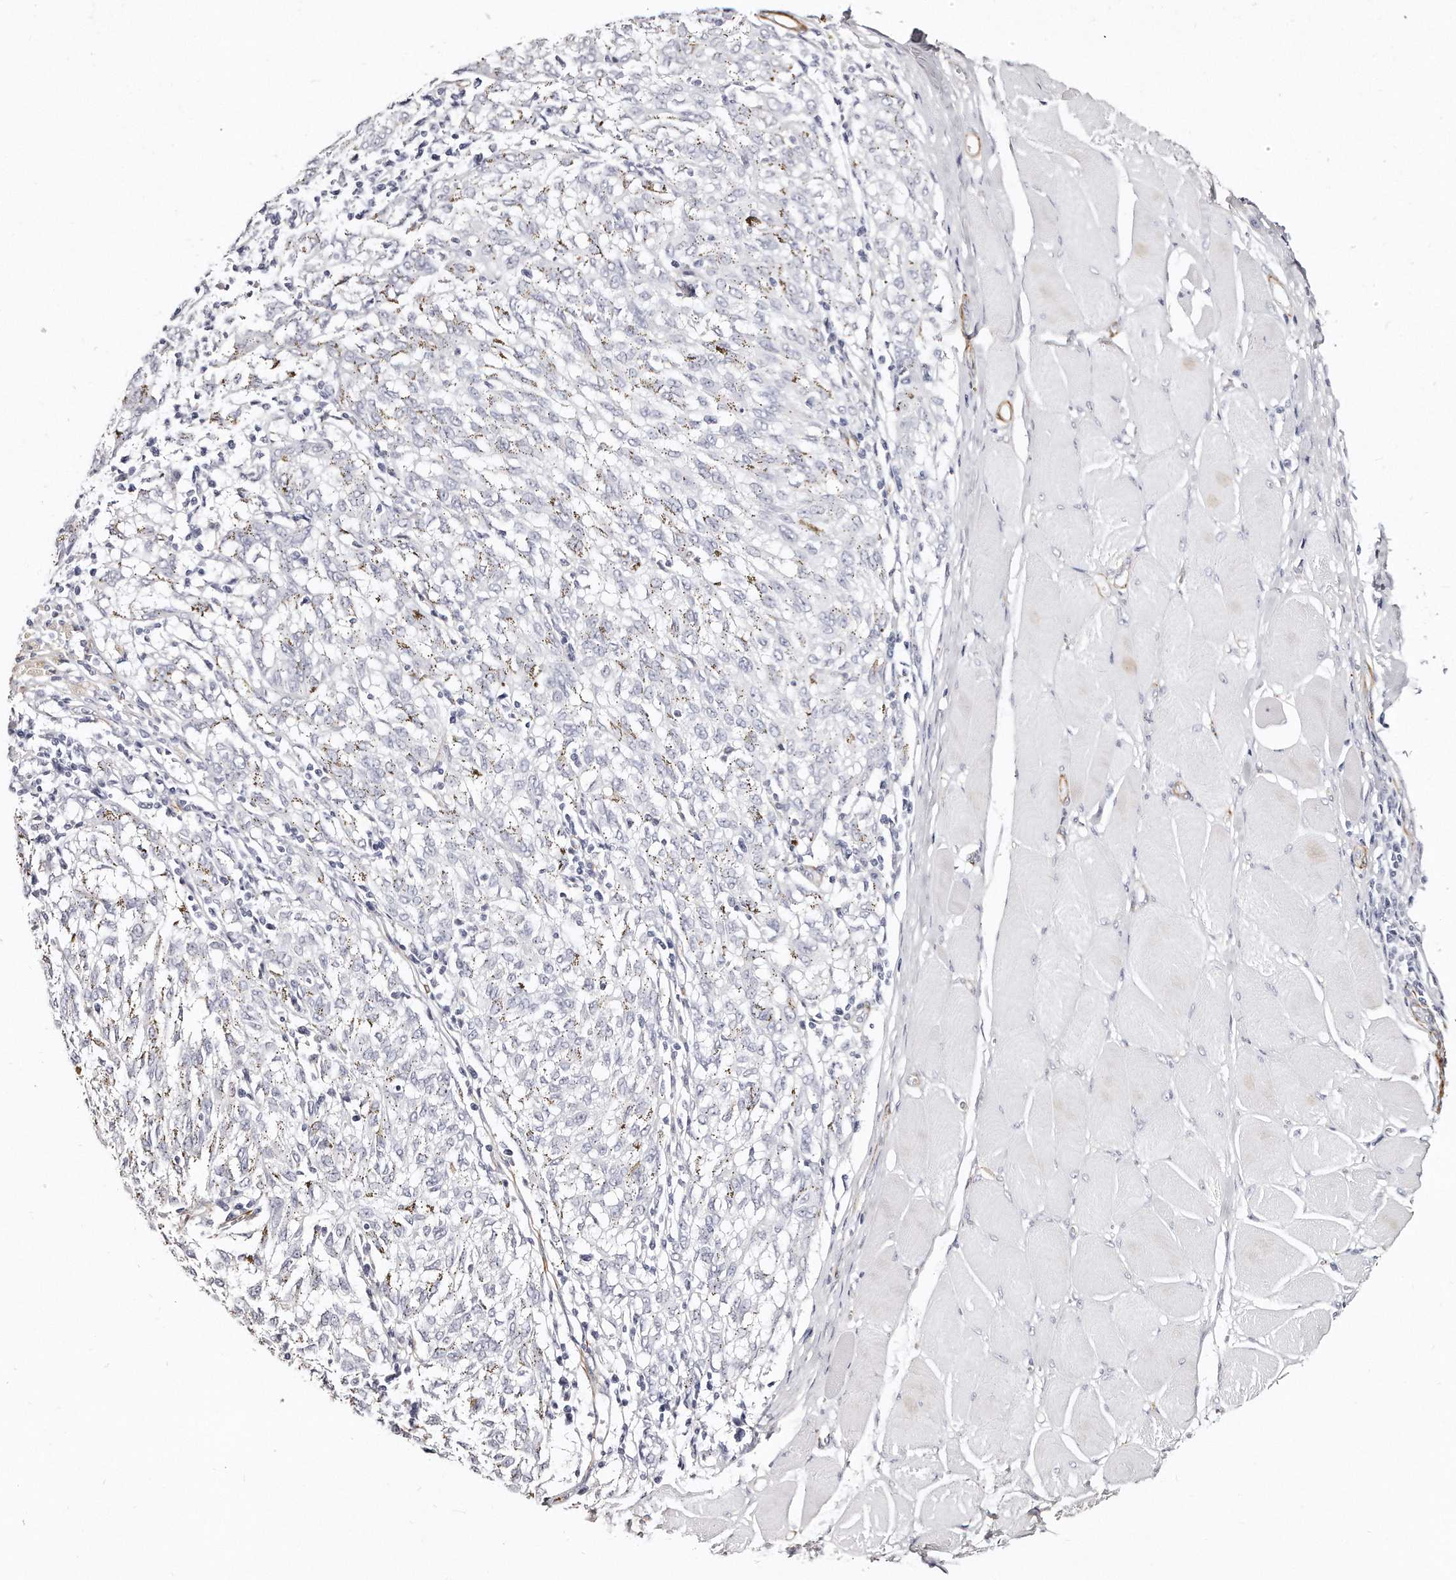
{"staining": {"intensity": "negative", "quantity": "none", "location": "none"}, "tissue": "melanoma", "cell_type": "Tumor cells", "image_type": "cancer", "snomed": [{"axis": "morphology", "description": "Malignant melanoma, NOS"}, {"axis": "topography", "description": "Skin"}], "caption": "Tumor cells show no significant staining in malignant melanoma.", "gene": "LMOD1", "patient": {"sex": "female", "age": 72}}